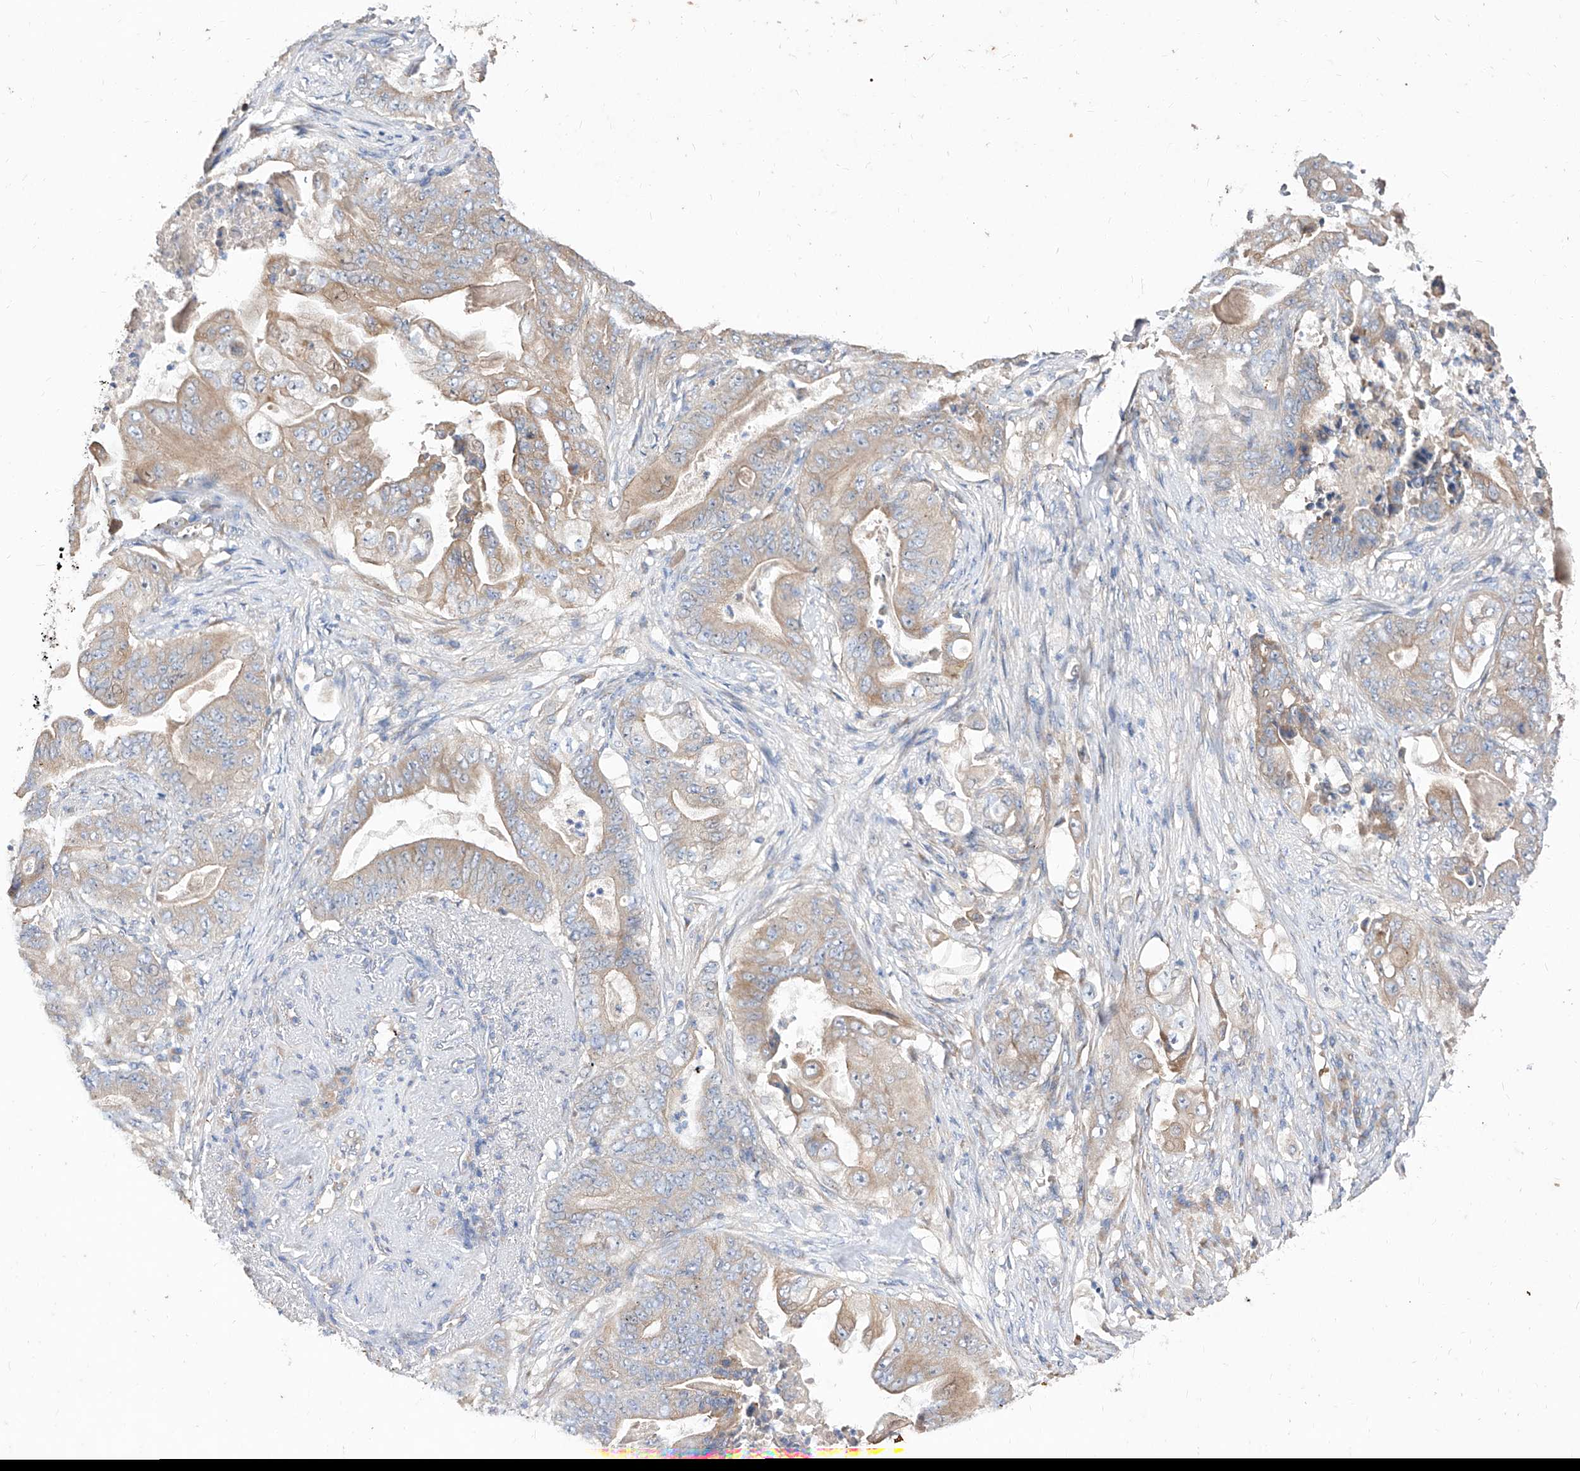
{"staining": {"intensity": "weak", "quantity": "25%-75%", "location": "cytoplasmic/membranous"}, "tissue": "stomach cancer", "cell_type": "Tumor cells", "image_type": "cancer", "snomed": [{"axis": "morphology", "description": "Adenocarcinoma, NOS"}, {"axis": "topography", "description": "Stomach"}], "caption": "Immunohistochemistry photomicrograph of human adenocarcinoma (stomach) stained for a protein (brown), which reveals low levels of weak cytoplasmic/membranous staining in about 25%-75% of tumor cells.", "gene": "DIRAS3", "patient": {"sex": "female", "age": 73}}